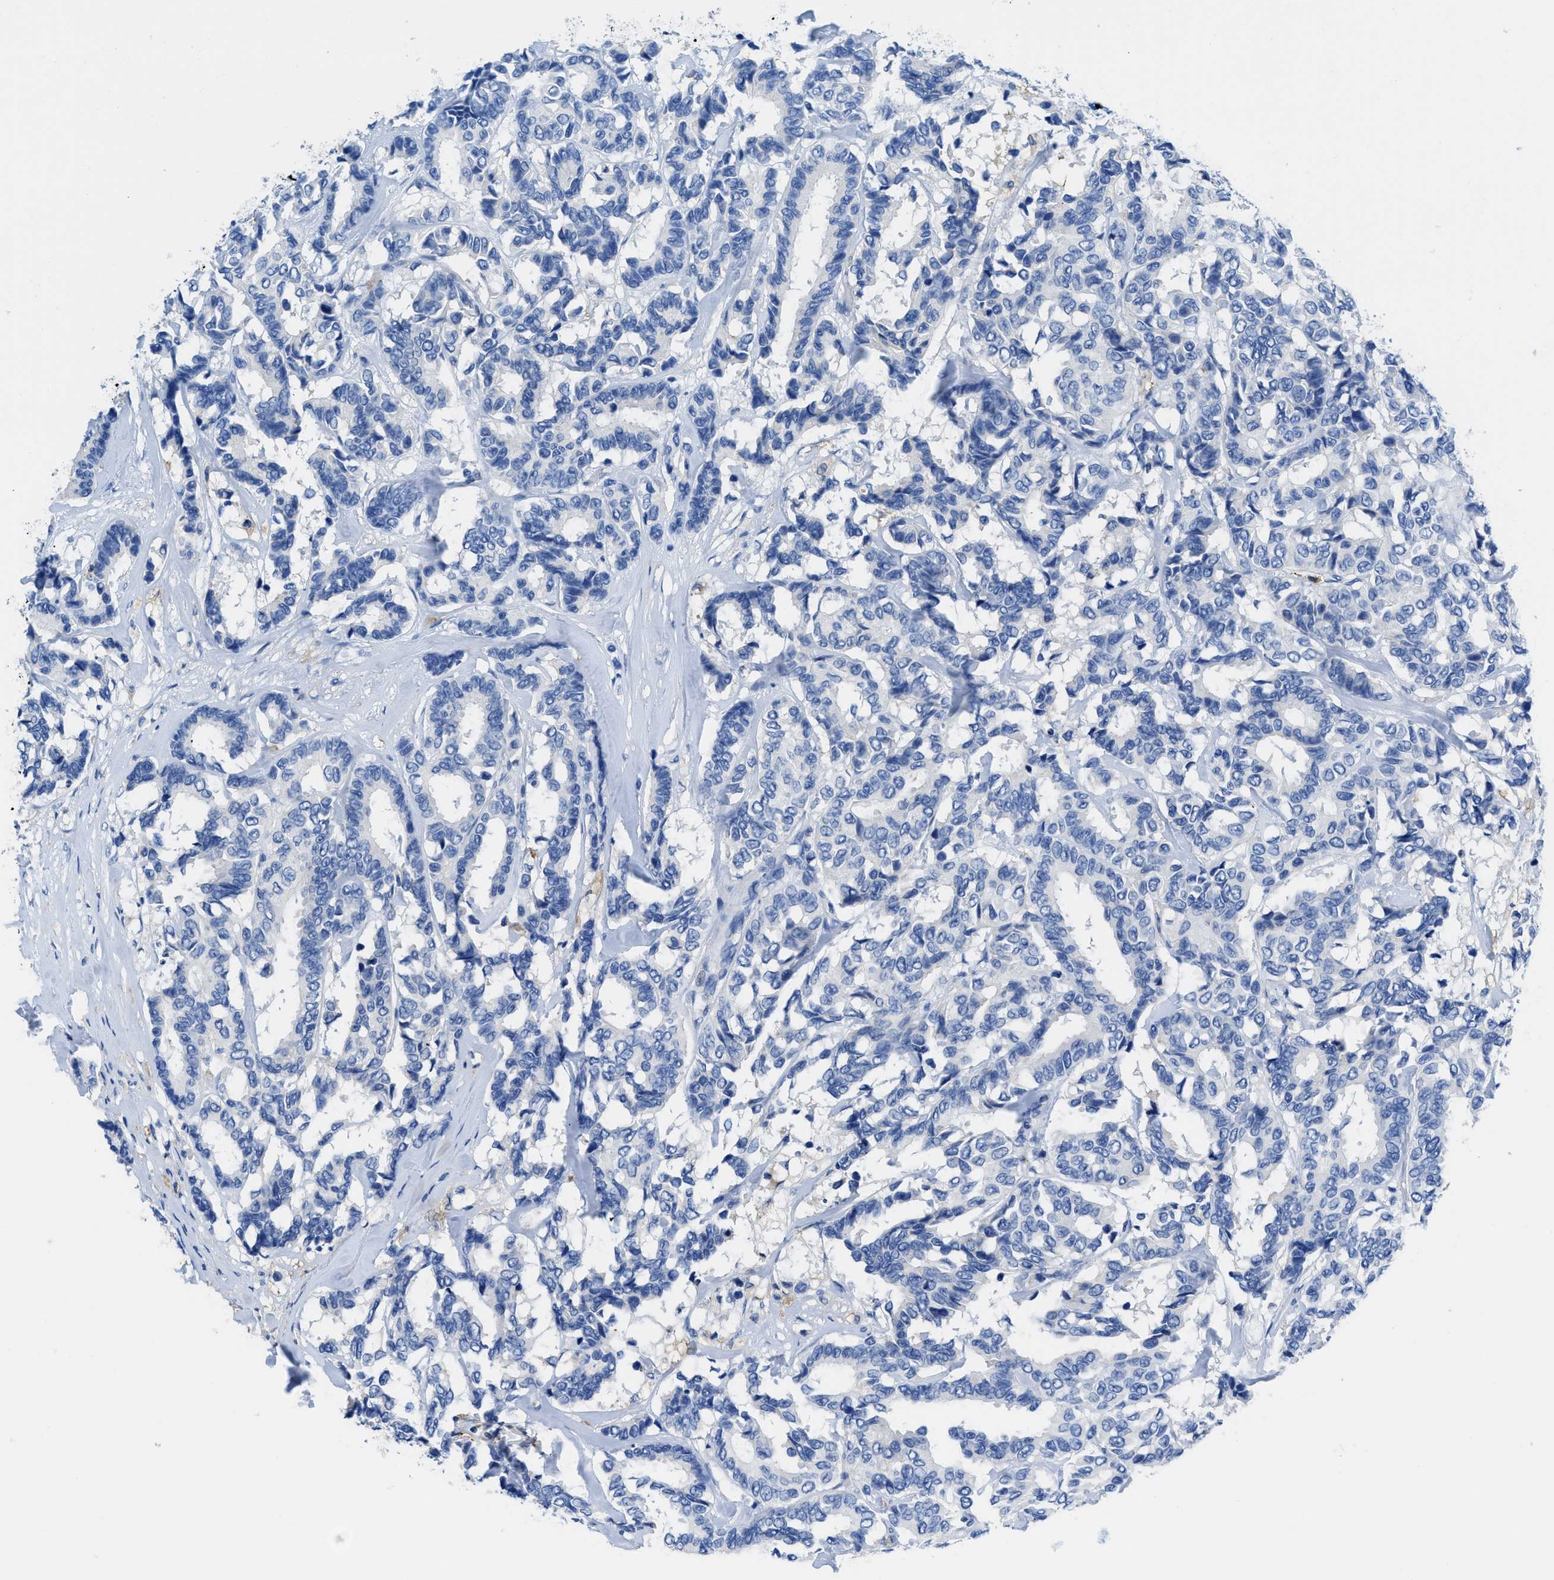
{"staining": {"intensity": "negative", "quantity": "none", "location": "none"}, "tissue": "breast cancer", "cell_type": "Tumor cells", "image_type": "cancer", "snomed": [{"axis": "morphology", "description": "Duct carcinoma"}, {"axis": "topography", "description": "Breast"}], "caption": "Breast intraductal carcinoma was stained to show a protein in brown. There is no significant expression in tumor cells.", "gene": "NEB", "patient": {"sex": "female", "age": 87}}